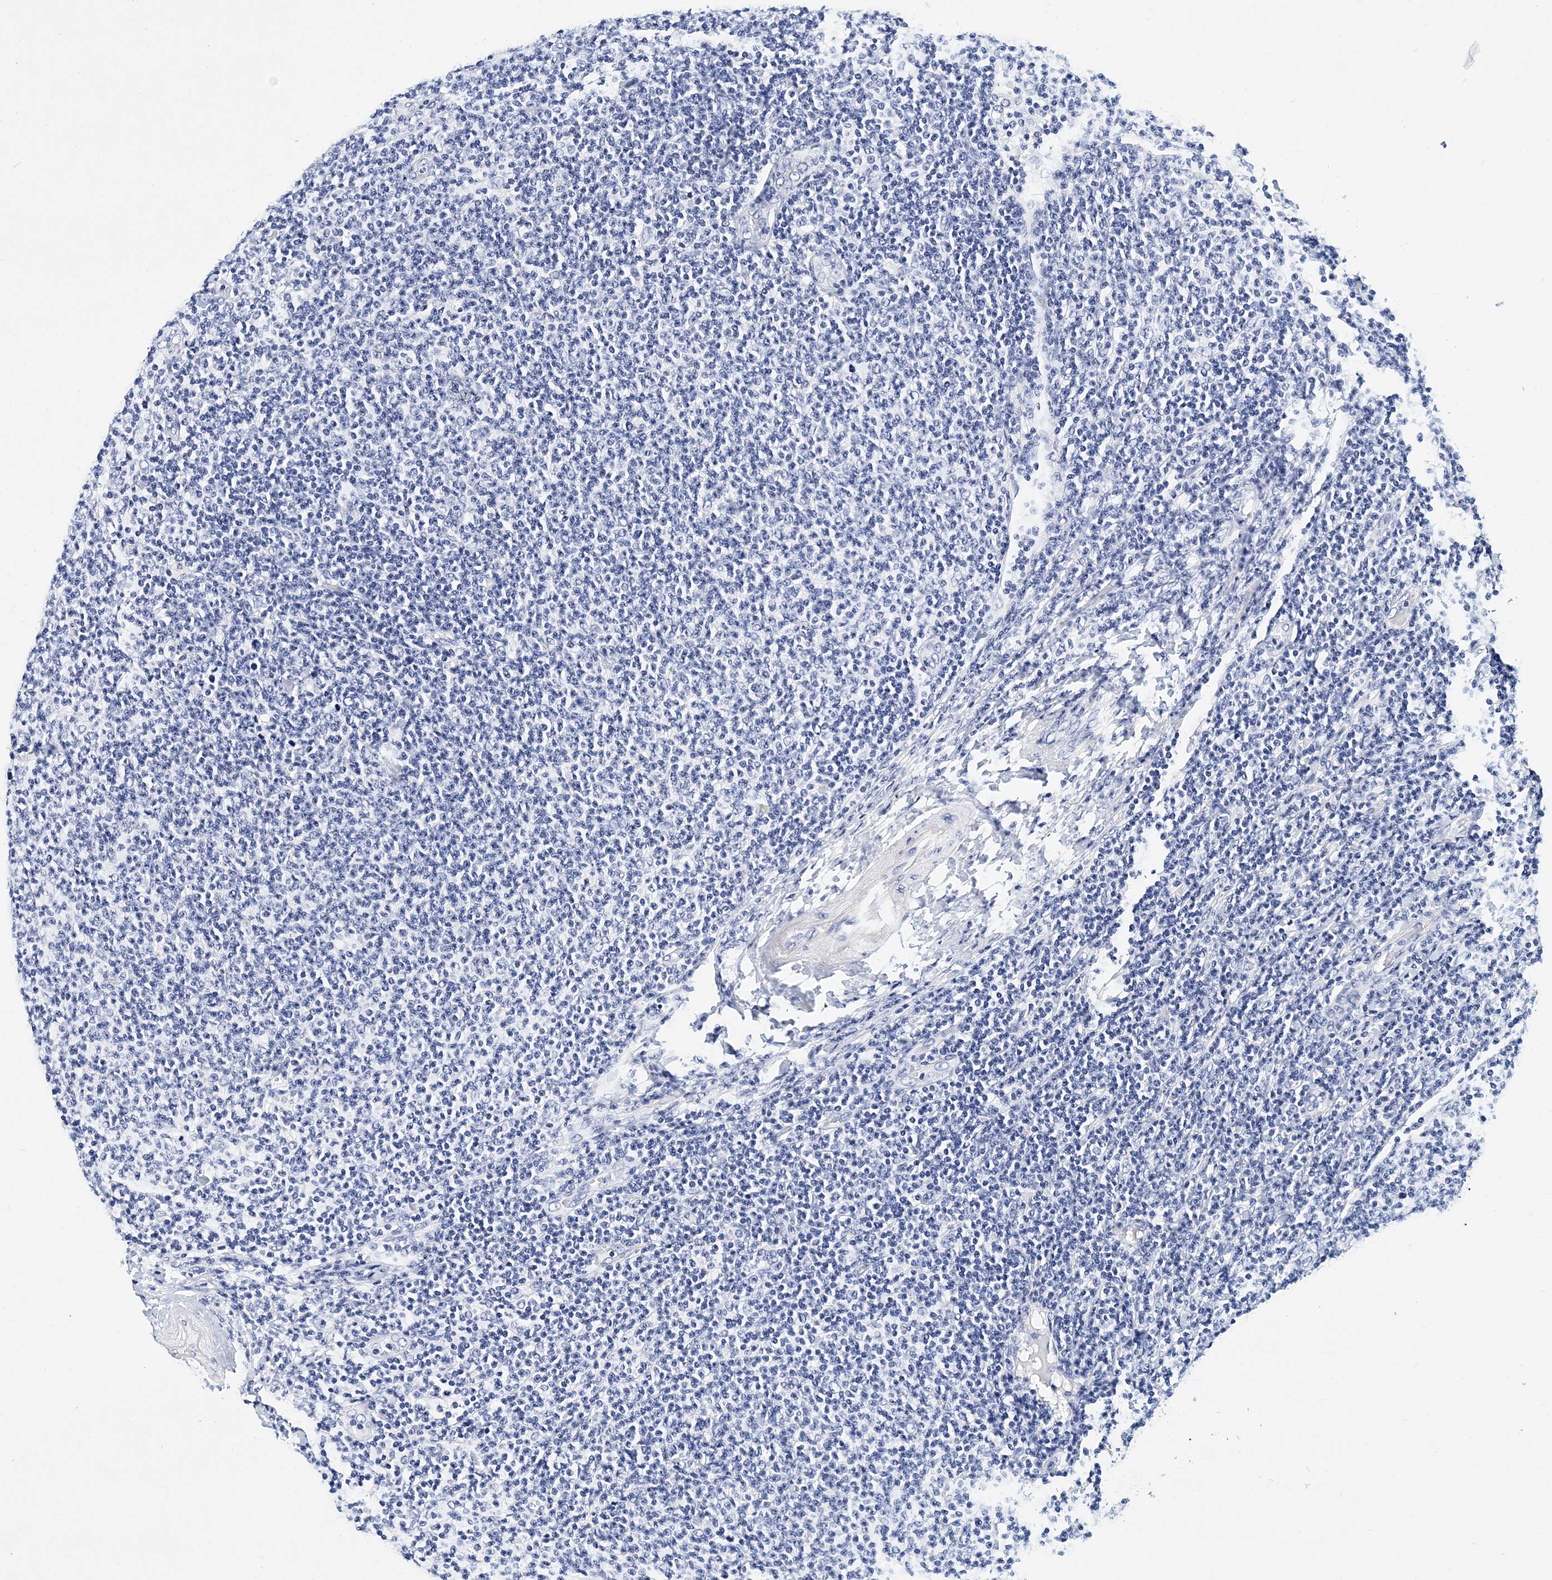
{"staining": {"intensity": "negative", "quantity": "none", "location": "none"}, "tissue": "lymphoma", "cell_type": "Tumor cells", "image_type": "cancer", "snomed": [{"axis": "morphology", "description": "Malignant lymphoma, non-Hodgkin's type, Low grade"}, {"axis": "topography", "description": "Lymph node"}], "caption": "There is no significant expression in tumor cells of lymphoma.", "gene": "ITGA2B", "patient": {"sex": "male", "age": 66}}